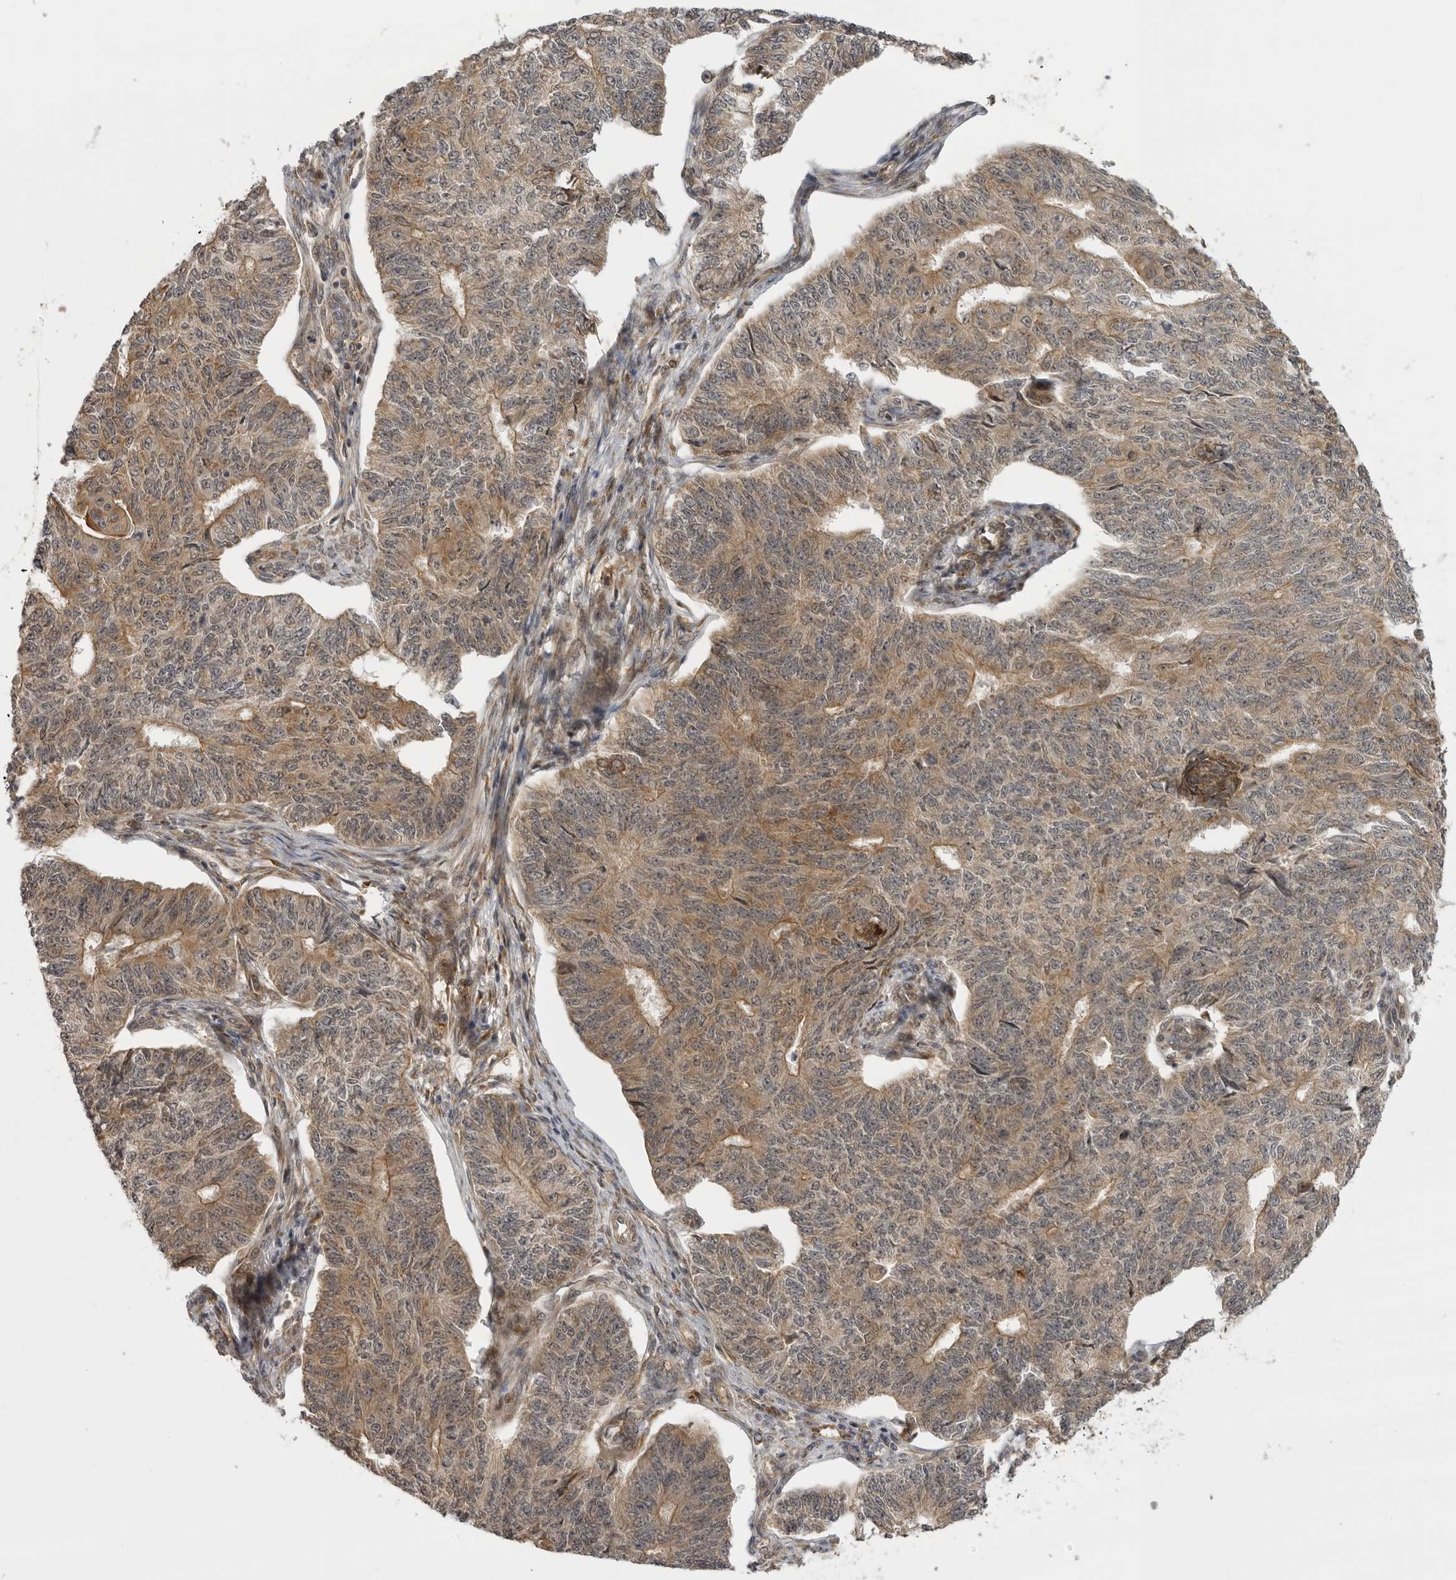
{"staining": {"intensity": "weak", "quantity": ">75%", "location": "cytoplasmic/membranous"}, "tissue": "endometrial cancer", "cell_type": "Tumor cells", "image_type": "cancer", "snomed": [{"axis": "morphology", "description": "Adenocarcinoma, NOS"}, {"axis": "topography", "description": "Endometrium"}], "caption": "A brown stain highlights weak cytoplasmic/membranous expression of a protein in human endometrial cancer (adenocarcinoma) tumor cells.", "gene": "DNAH14", "patient": {"sex": "female", "age": 32}}